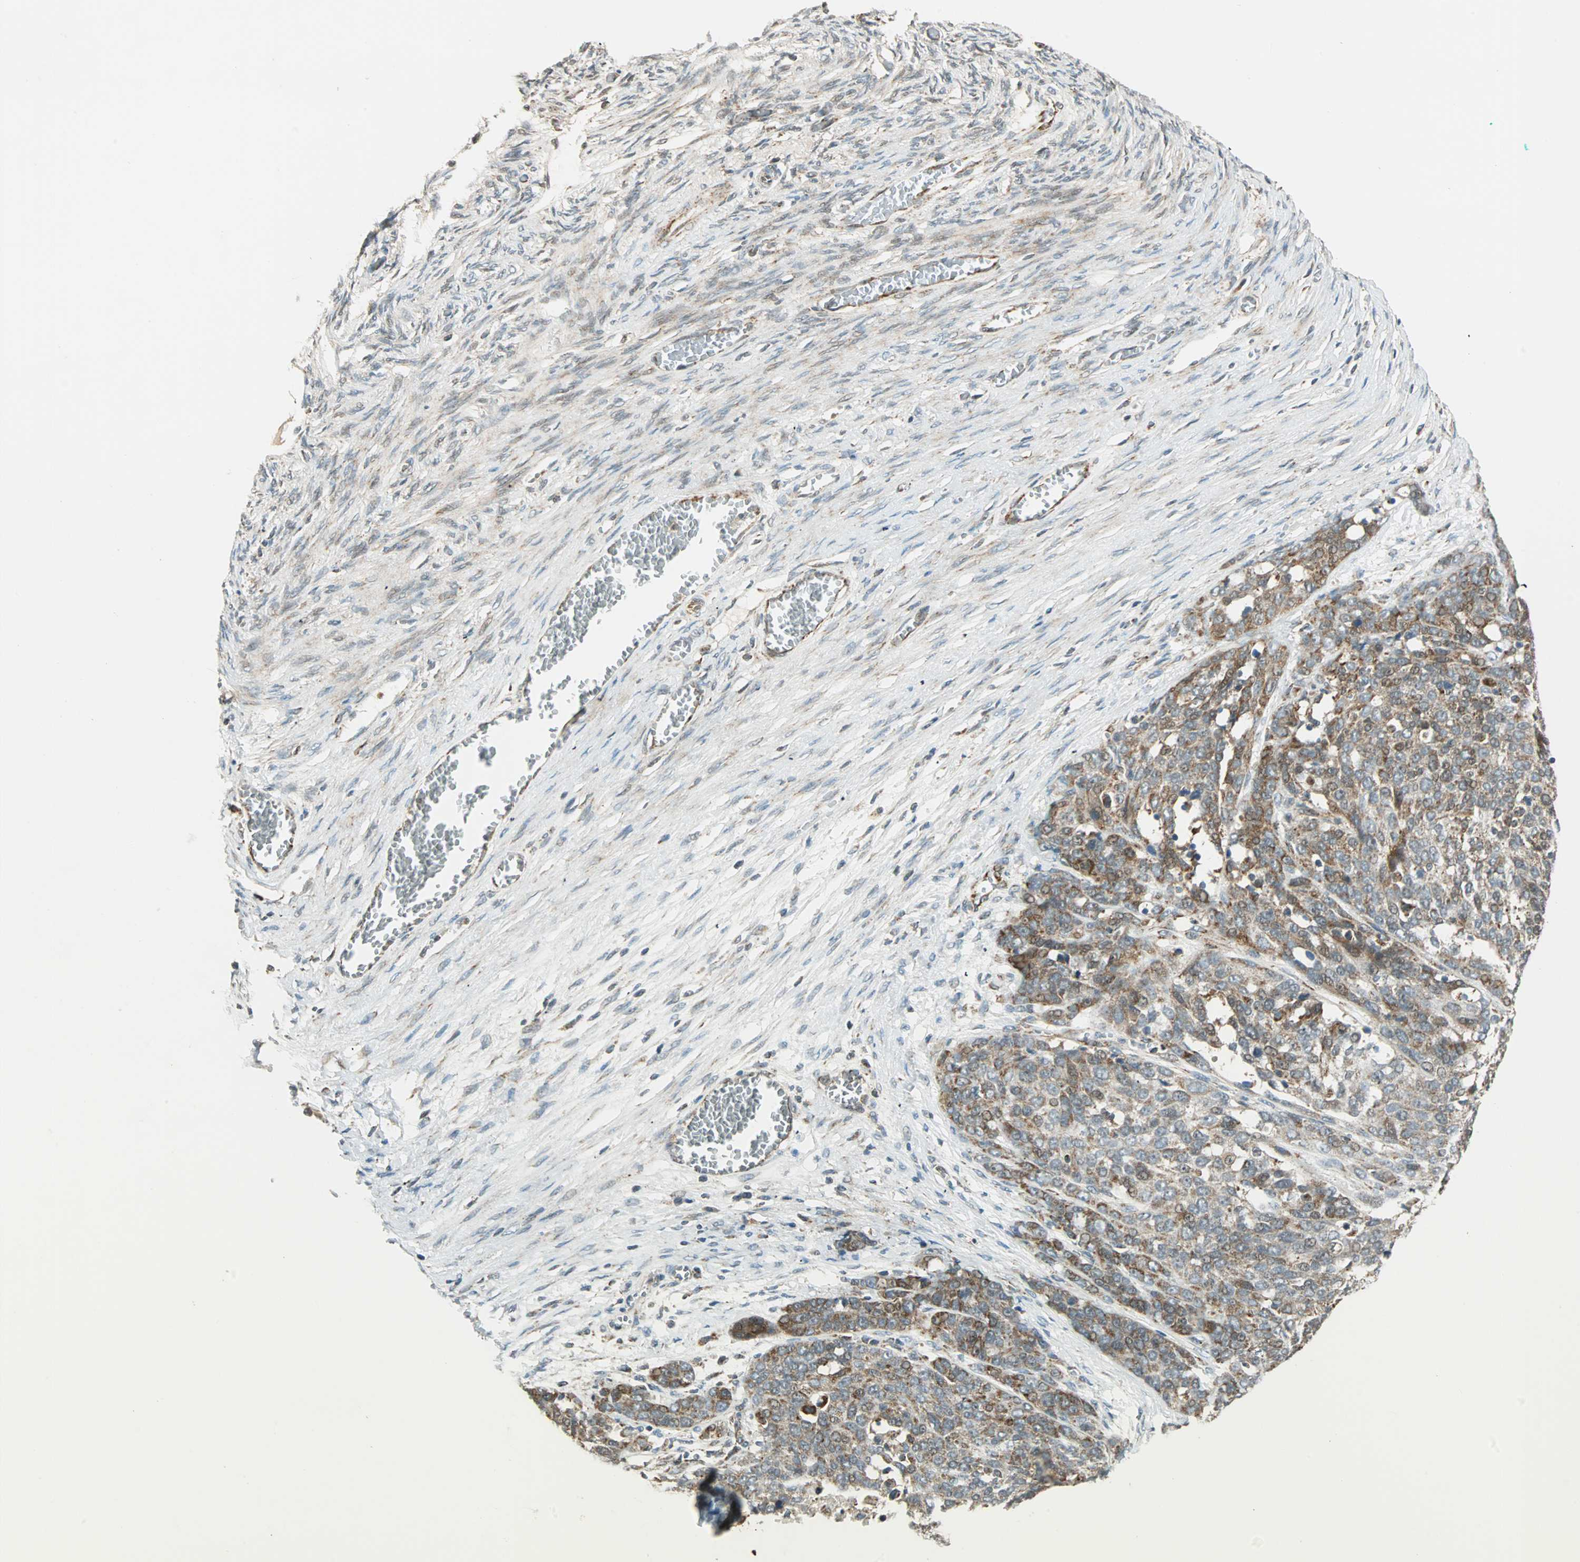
{"staining": {"intensity": "weak", "quantity": ">75%", "location": "cytoplasmic/membranous"}, "tissue": "ovarian cancer", "cell_type": "Tumor cells", "image_type": "cancer", "snomed": [{"axis": "morphology", "description": "Cystadenocarcinoma, serous, NOS"}, {"axis": "topography", "description": "Ovary"}], "caption": "Approximately >75% of tumor cells in ovarian cancer (serous cystadenocarcinoma) exhibit weak cytoplasmic/membranous protein expression as visualized by brown immunohistochemical staining.", "gene": "SPRY4", "patient": {"sex": "female", "age": 44}}